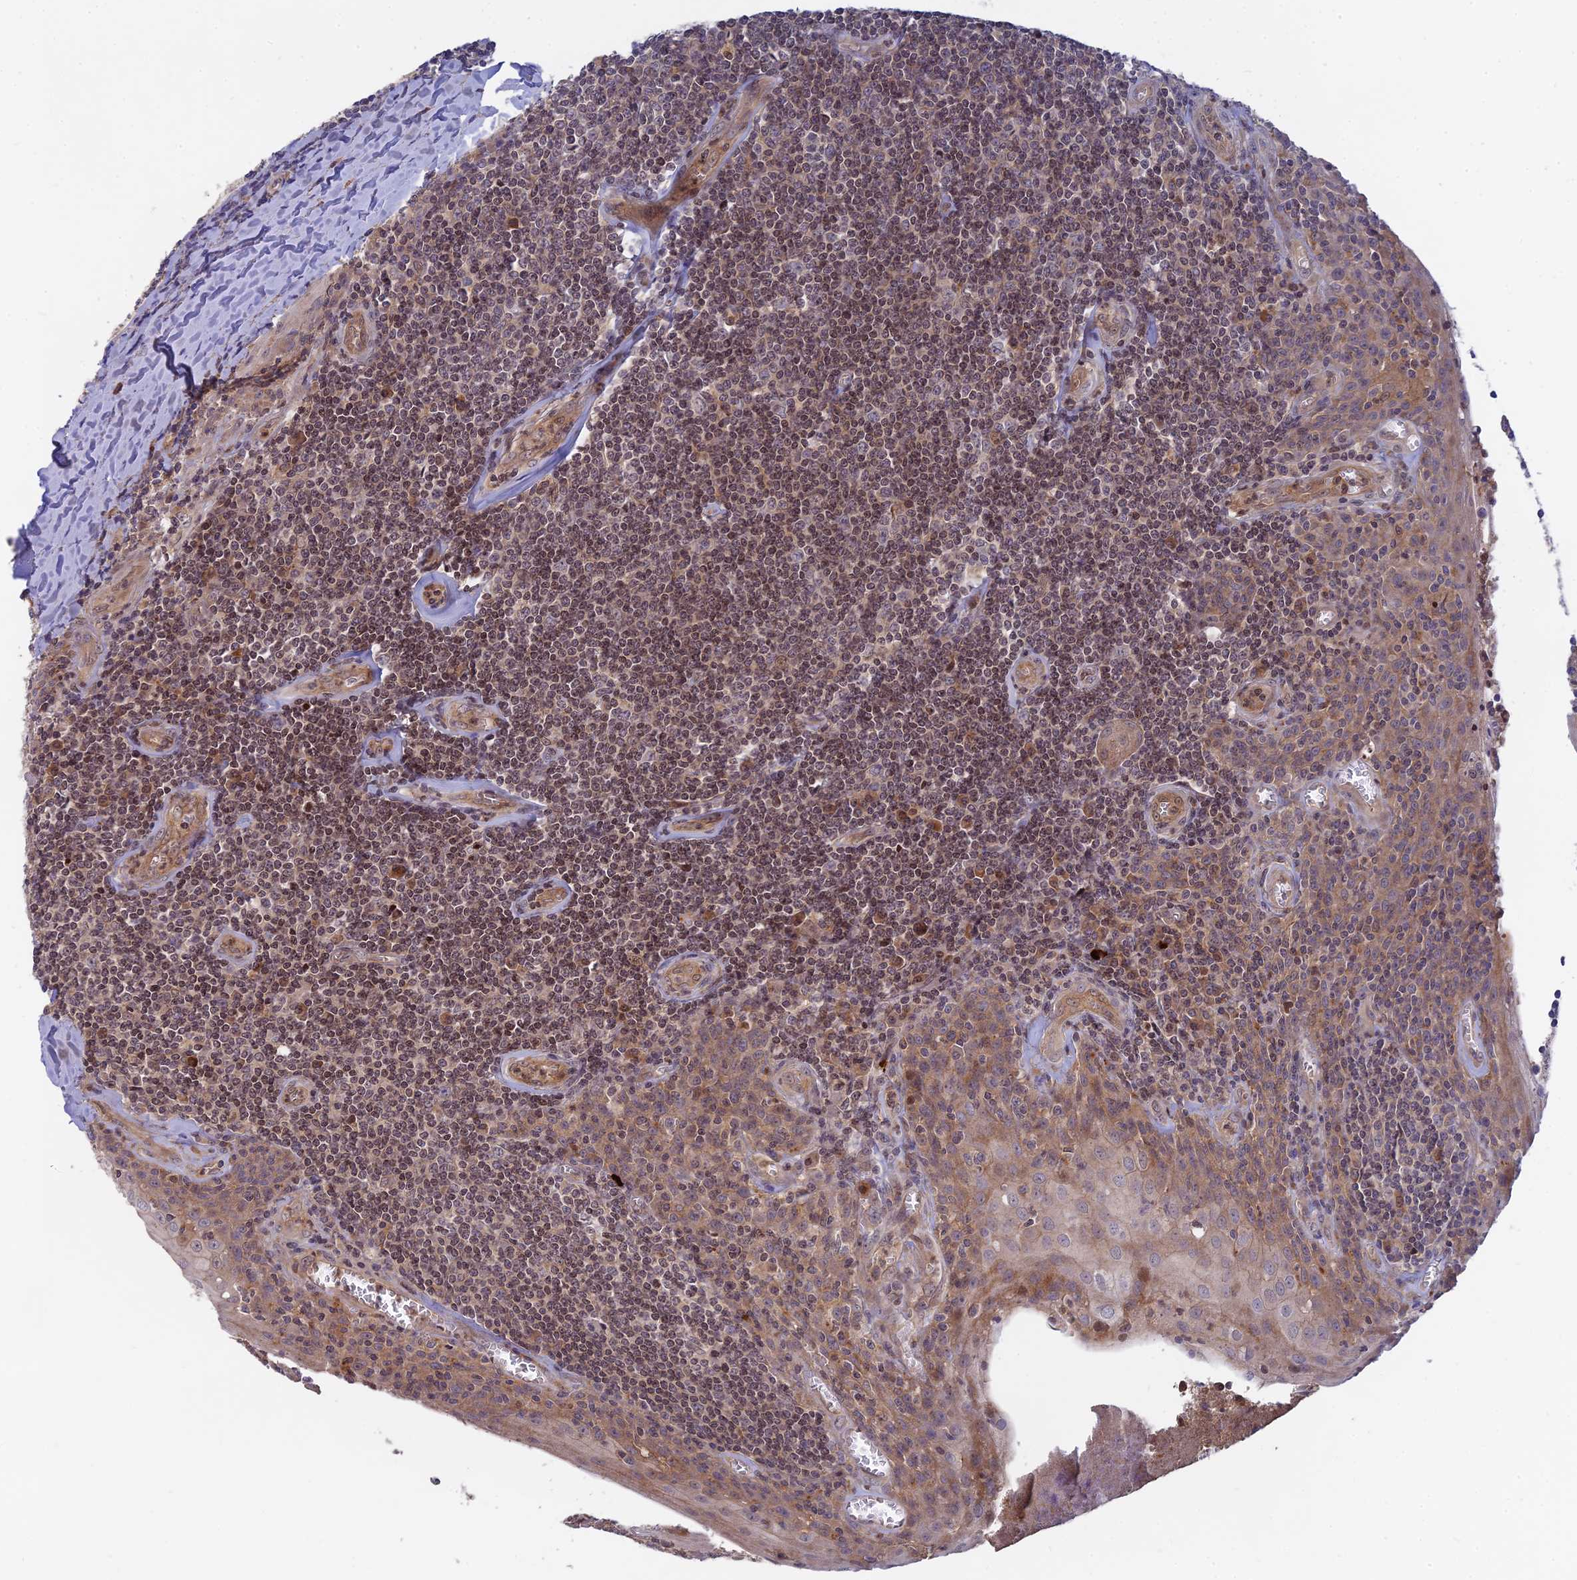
{"staining": {"intensity": "moderate", "quantity": "<25%", "location": "cytoplasmic/membranous"}, "tissue": "tonsil", "cell_type": "Germinal center cells", "image_type": "normal", "snomed": [{"axis": "morphology", "description": "Normal tissue, NOS"}, {"axis": "topography", "description": "Tonsil"}], "caption": "An image showing moderate cytoplasmic/membranous expression in approximately <25% of germinal center cells in benign tonsil, as visualized by brown immunohistochemical staining.", "gene": "FAM151B", "patient": {"sex": "male", "age": 27}}